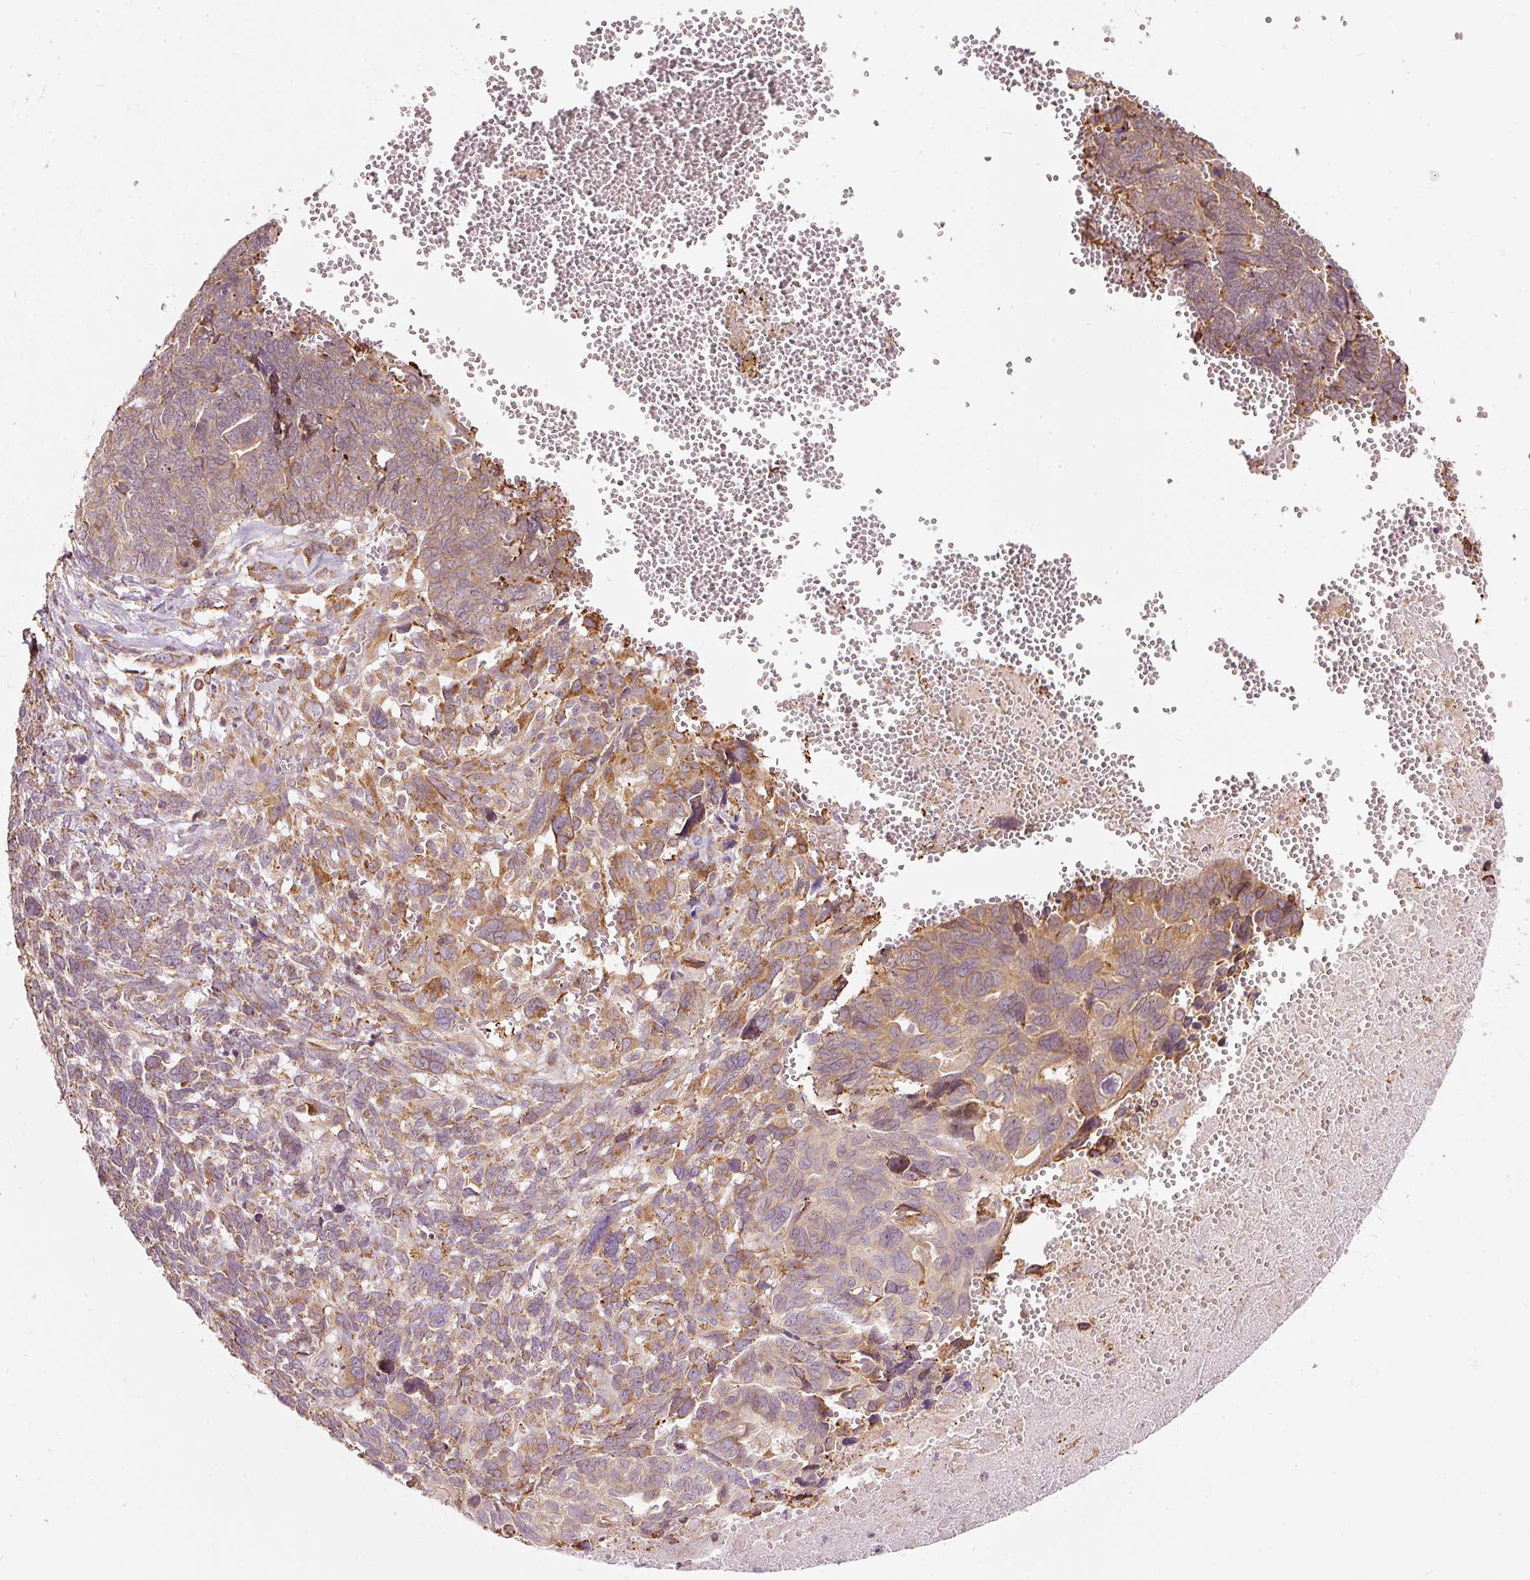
{"staining": {"intensity": "moderate", "quantity": "25%-75%", "location": "cytoplasmic/membranous"}, "tissue": "ovarian cancer", "cell_type": "Tumor cells", "image_type": "cancer", "snomed": [{"axis": "morphology", "description": "Cystadenocarcinoma, serous, NOS"}, {"axis": "topography", "description": "Ovary"}], "caption": "This is an image of immunohistochemistry (IHC) staining of ovarian cancer (serous cystadenocarcinoma), which shows moderate expression in the cytoplasmic/membranous of tumor cells.", "gene": "SNAPC5", "patient": {"sex": "female", "age": 79}}